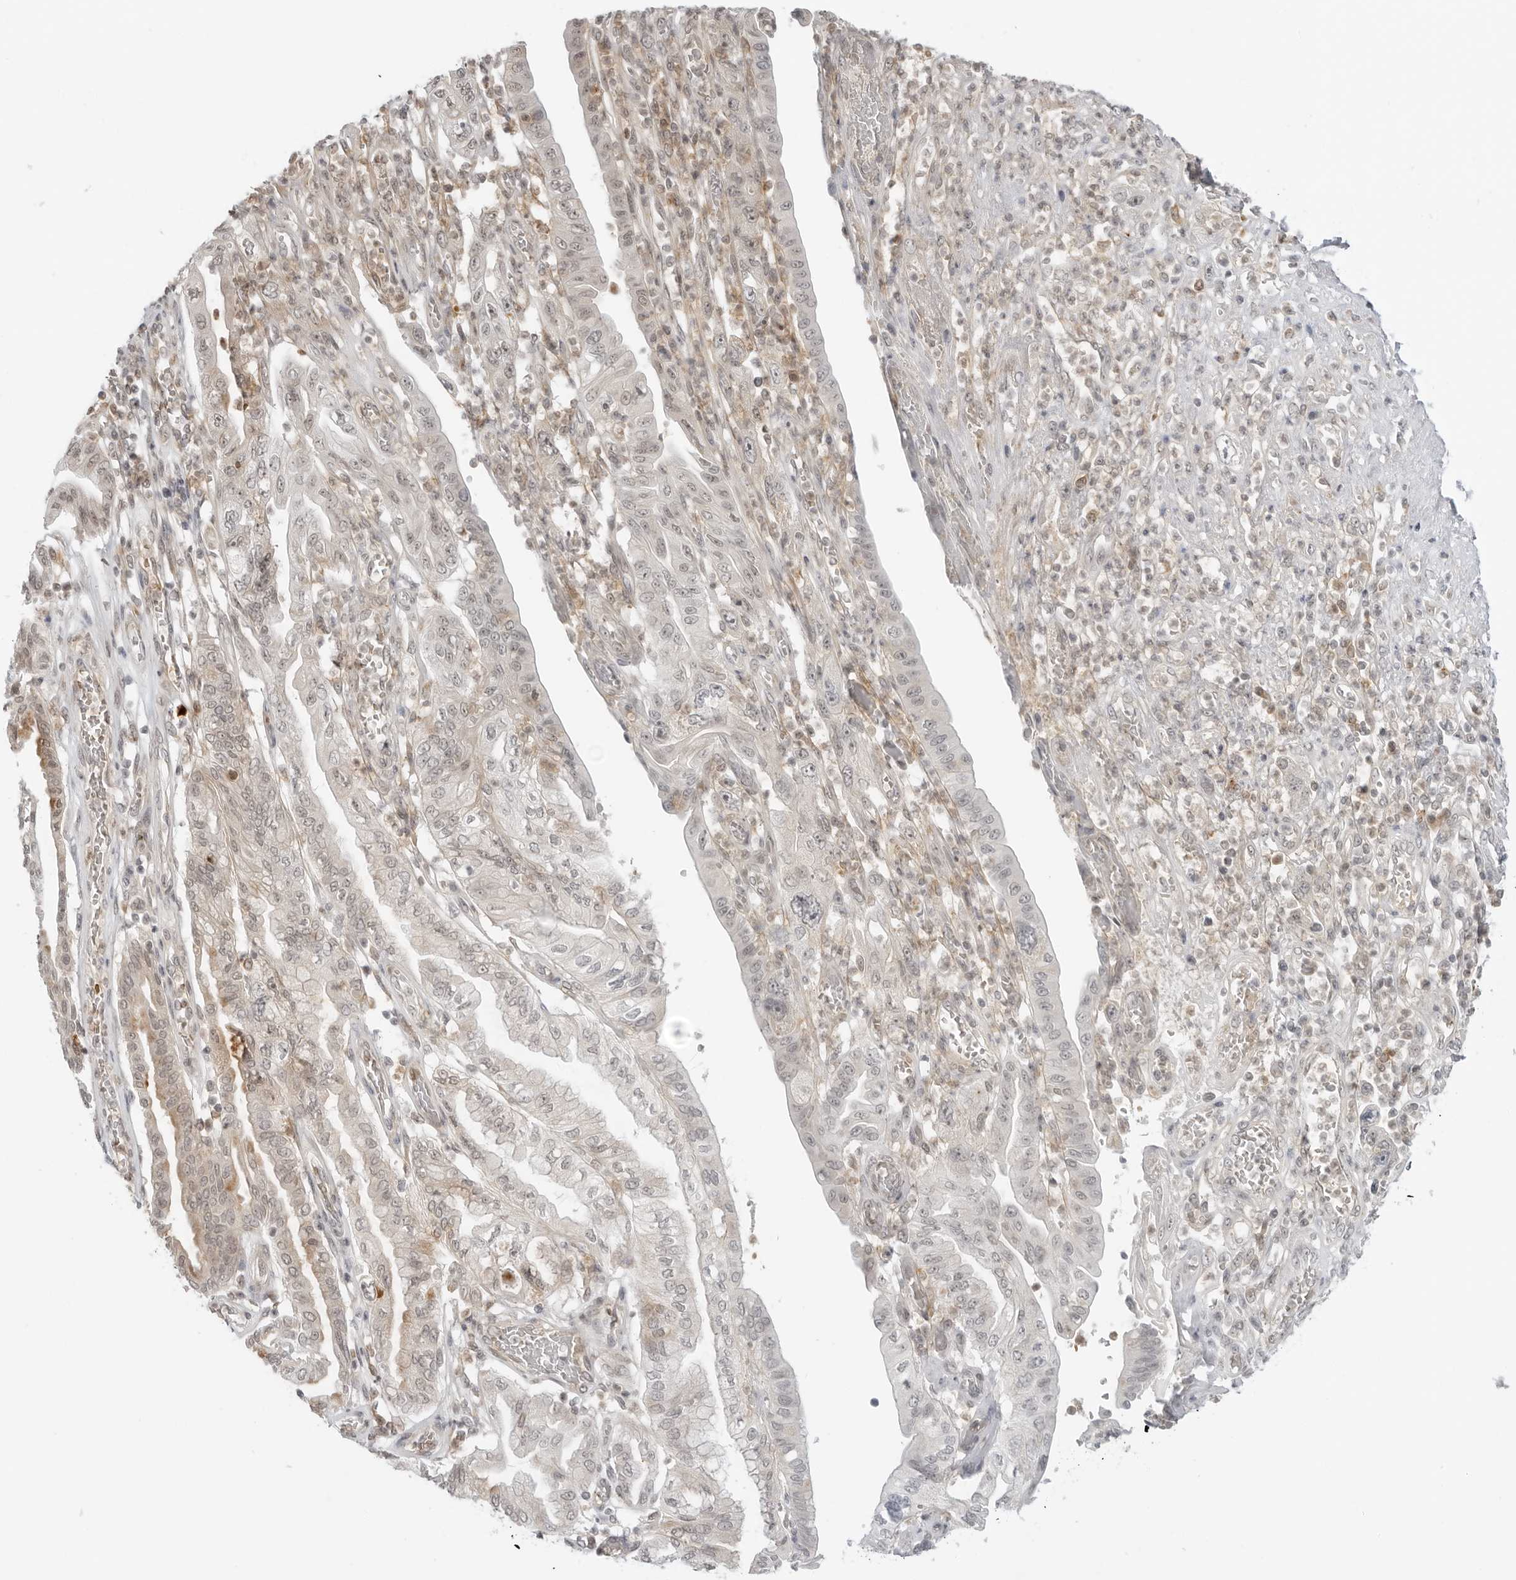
{"staining": {"intensity": "weak", "quantity": "<25%", "location": "nuclear"}, "tissue": "pancreatic cancer", "cell_type": "Tumor cells", "image_type": "cancer", "snomed": [{"axis": "morphology", "description": "Adenocarcinoma, NOS"}, {"axis": "topography", "description": "Pancreas"}], "caption": "Immunohistochemical staining of pancreatic adenocarcinoma exhibits no significant expression in tumor cells. (DAB IHC visualized using brightfield microscopy, high magnification).", "gene": "SUGCT", "patient": {"sex": "female", "age": 73}}